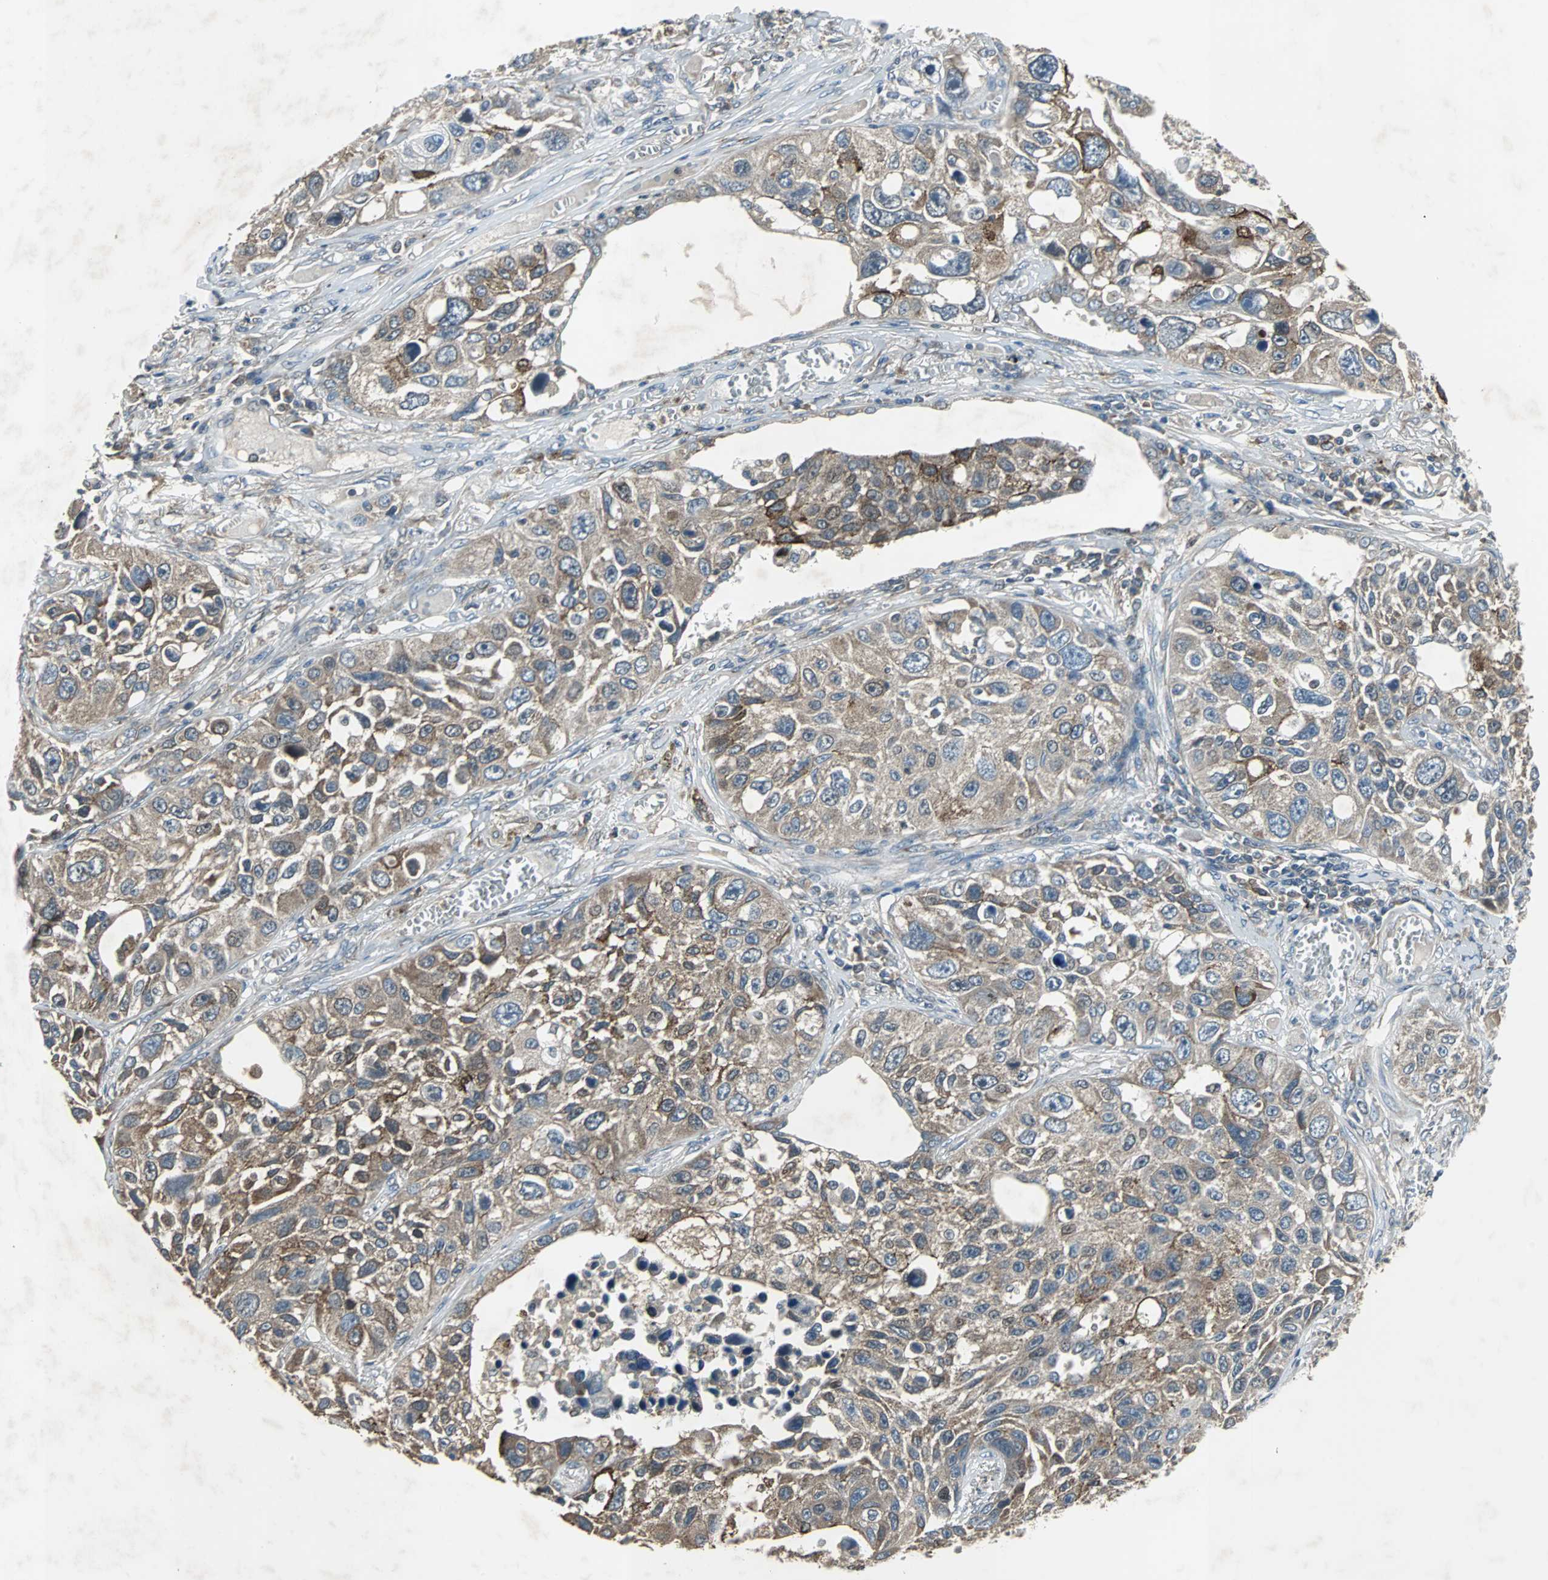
{"staining": {"intensity": "moderate", "quantity": "25%-75%", "location": "cytoplasmic/membranous"}, "tissue": "lung cancer", "cell_type": "Tumor cells", "image_type": "cancer", "snomed": [{"axis": "morphology", "description": "Squamous cell carcinoma, NOS"}, {"axis": "topography", "description": "Lung"}], "caption": "Protein analysis of lung squamous cell carcinoma tissue displays moderate cytoplasmic/membranous expression in approximately 25%-75% of tumor cells. (Brightfield microscopy of DAB IHC at high magnification).", "gene": "SOS1", "patient": {"sex": "male", "age": 71}}